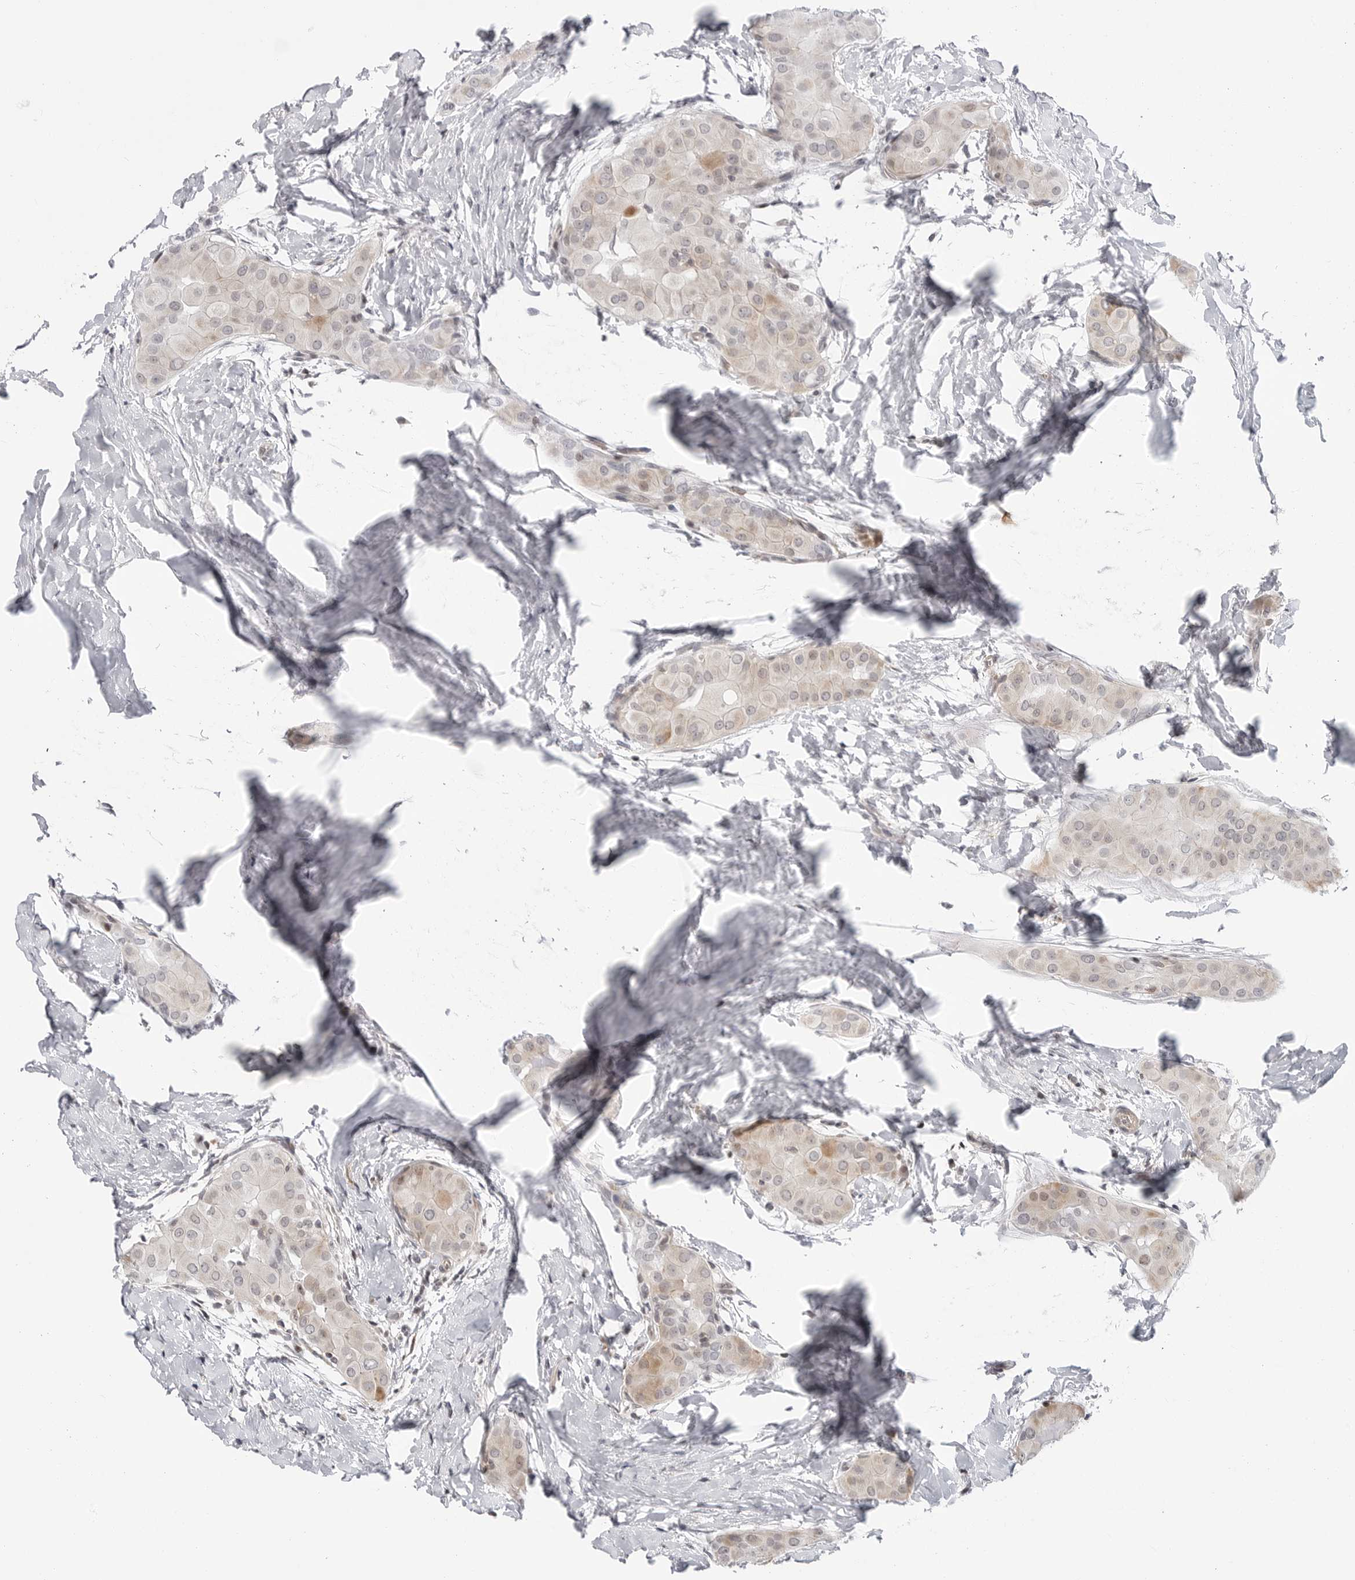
{"staining": {"intensity": "weak", "quantity": "<25%", "location": "cytoplasmic/membranous"}, "tissue": "thyroid cancer", "cell_type": "Tumor cells", "image_type": "cancer", "snomed": [{"axis": "morphology", "description": "Papillary adenocarcinoma, NOS"}, {"axis": "topography", "description": "Thyroid gland"}], "caption": "Immunohistochemistry (IHC) image of neoplastic tissue: human thyroid cancer stained with DAB demonstrates no significant protein staining in tumor cells. (Brightfield microscopy of DAB immunohistochemistry at high magnification).", "gene": "FAM135B", "patient": {"sex": "male", "age": 33}}